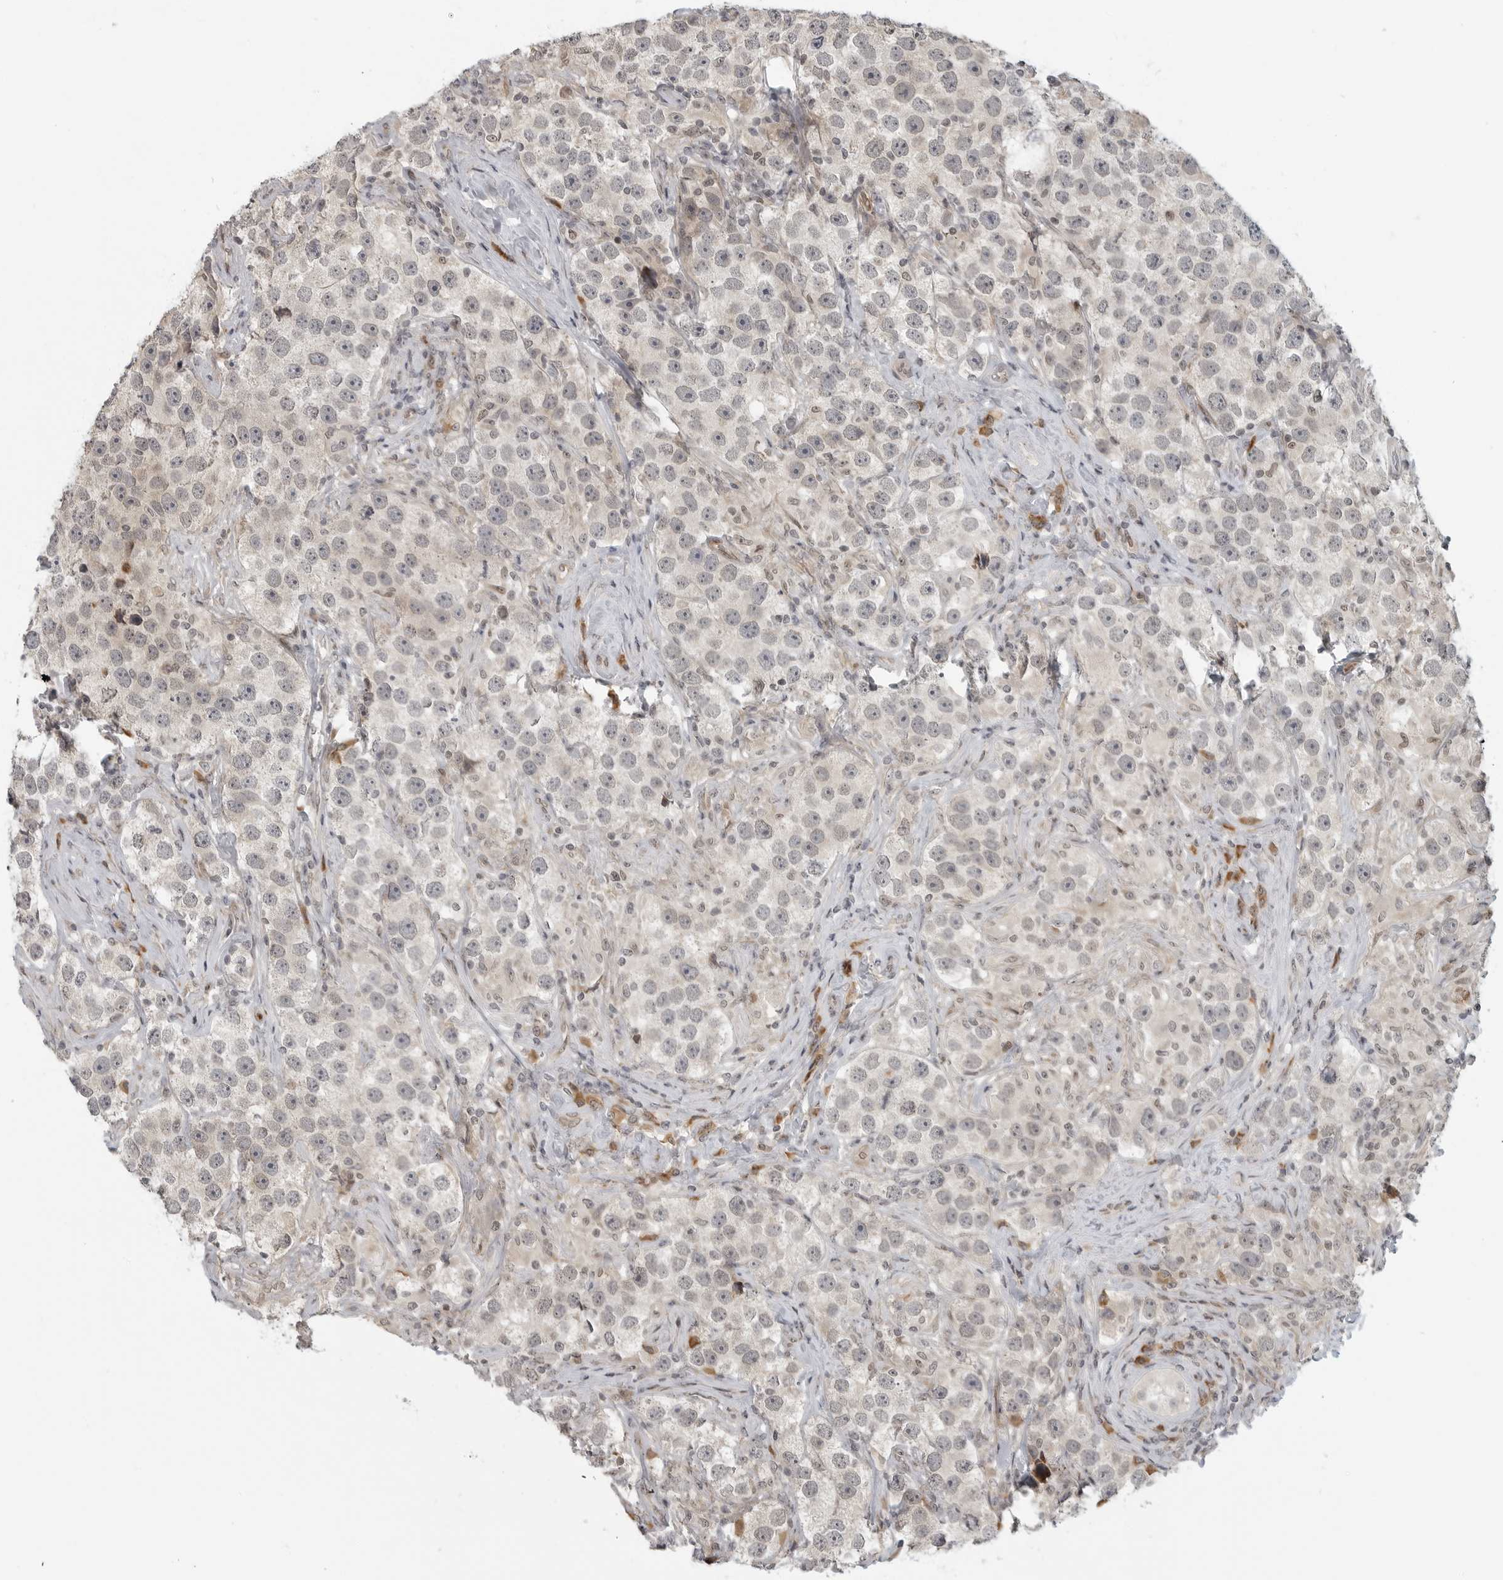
{"staining": {"intensity": "negative", "quantity": "none", "location": "none"}, "tissue": "testis cancer", "cell_type": "Tumor cells", "image_type": "cancer", "snomed": [{"axis": "morphology", "description": "Seminoma, NOS"}, {"axis": "topography", "description": "Testis"}], "caption": "Immunohistochemical staining of human testis seminoma displays no significant staining in tumor cells.", "gene": "CEP295NL", "patient": {"sex": "male", "age": 49}}